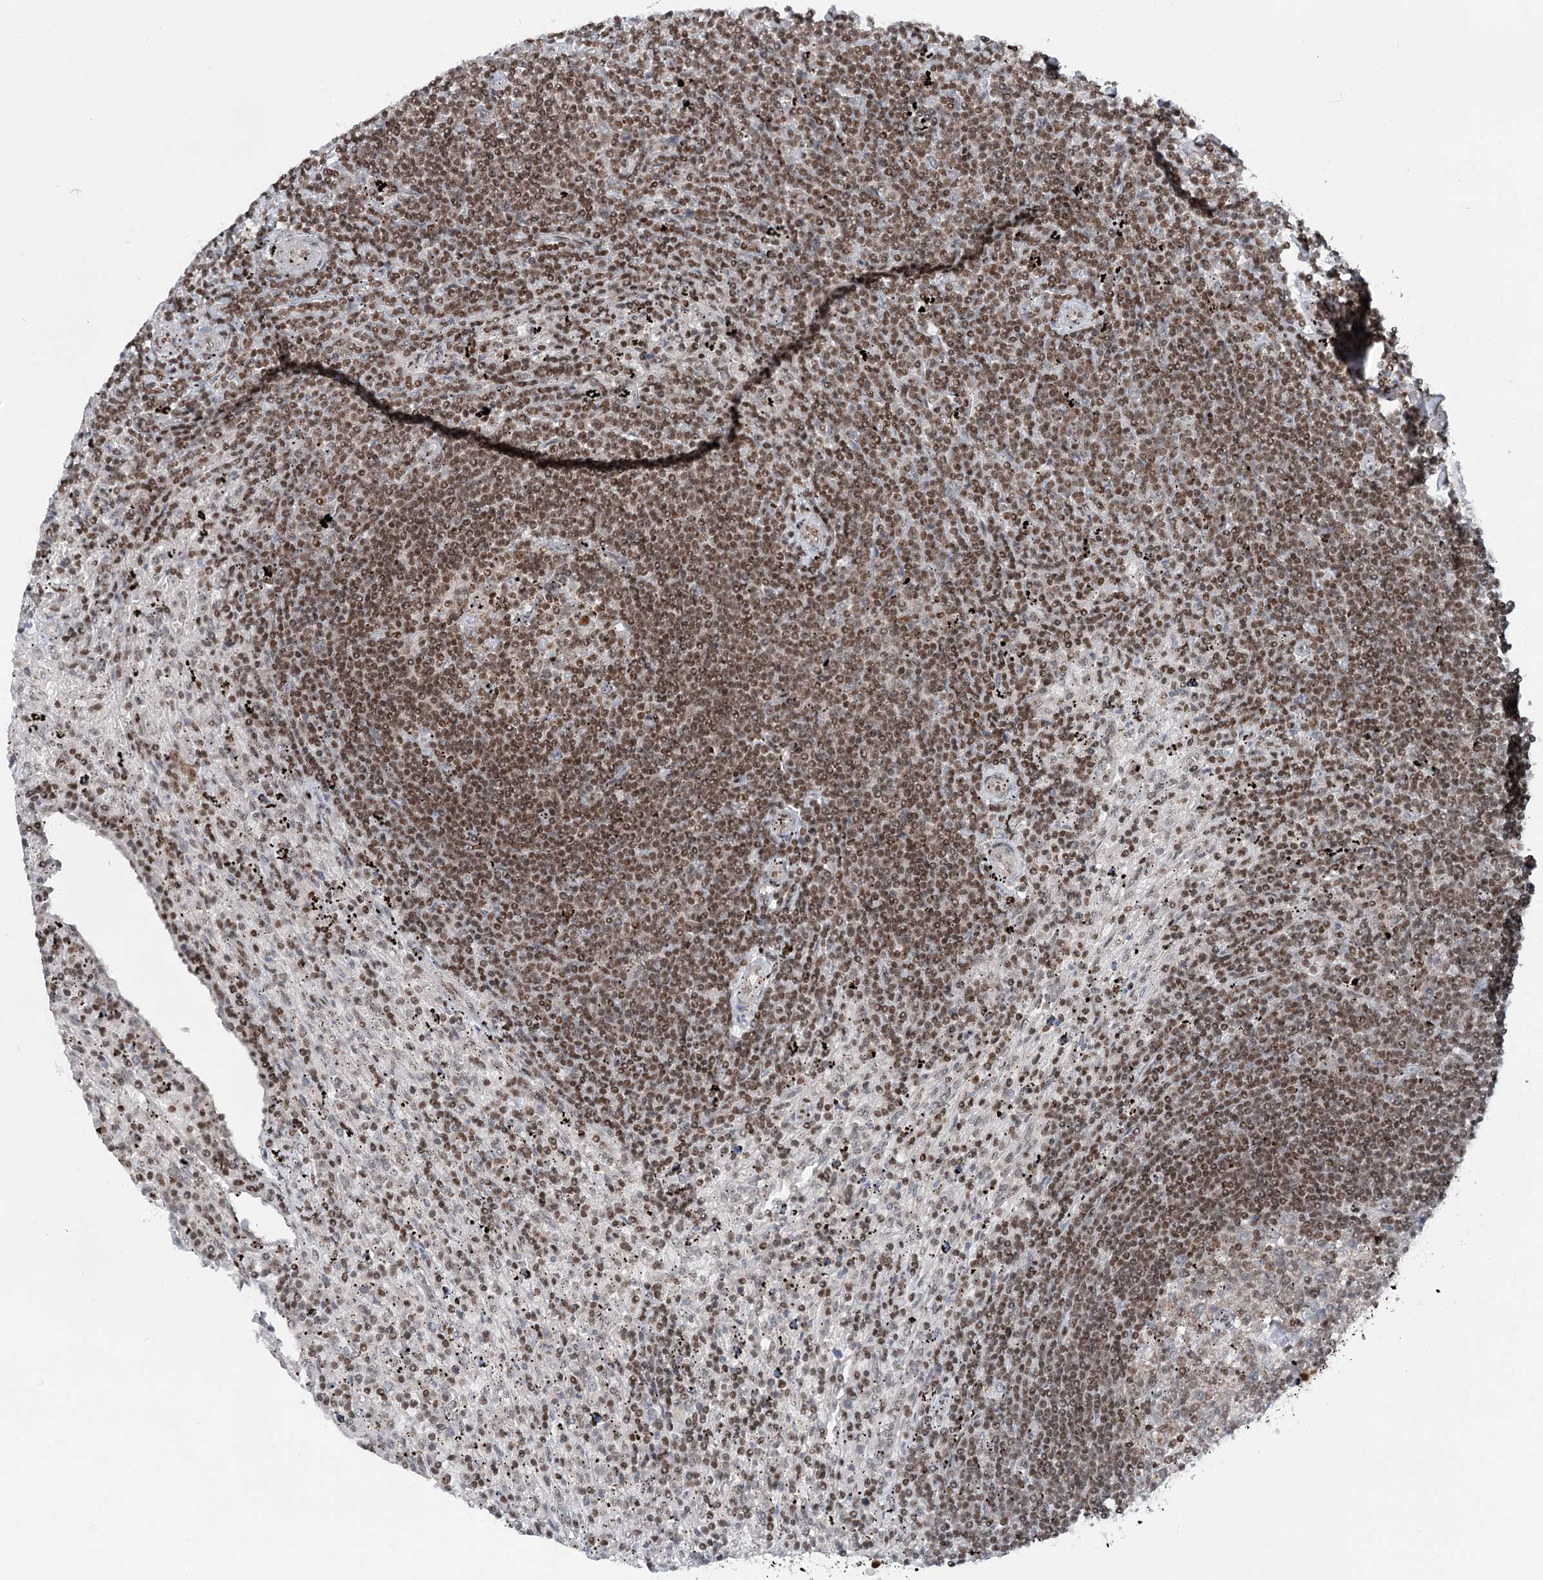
{"staining": {"intensity": "moderate", "quantity": ">75%", "location": "nuclear"}, "tissue": "lymphoma", "cell_type": "Tumor cells", "image_type": "cancer", "snomed": [{"axis": "morphology", "description": "Malignant lymphoma, non-Hodgkin's type, Low grade"}, {"axis": "topography", "description": "Spleen"}], "caption": "Immunohistochemistry (DAB (3,3'-diaminobenzidine)) staining of human malignant lymphoma, non-Hodgkin's type (low-grade) exhibits moderate nuclear protein staining in approximately >75% of tumor cells. (DAB IHC with brightfield microscopy, high magnification).", "gene": "CGGBP1", "patient": {"sex": "male", "age": 76}}